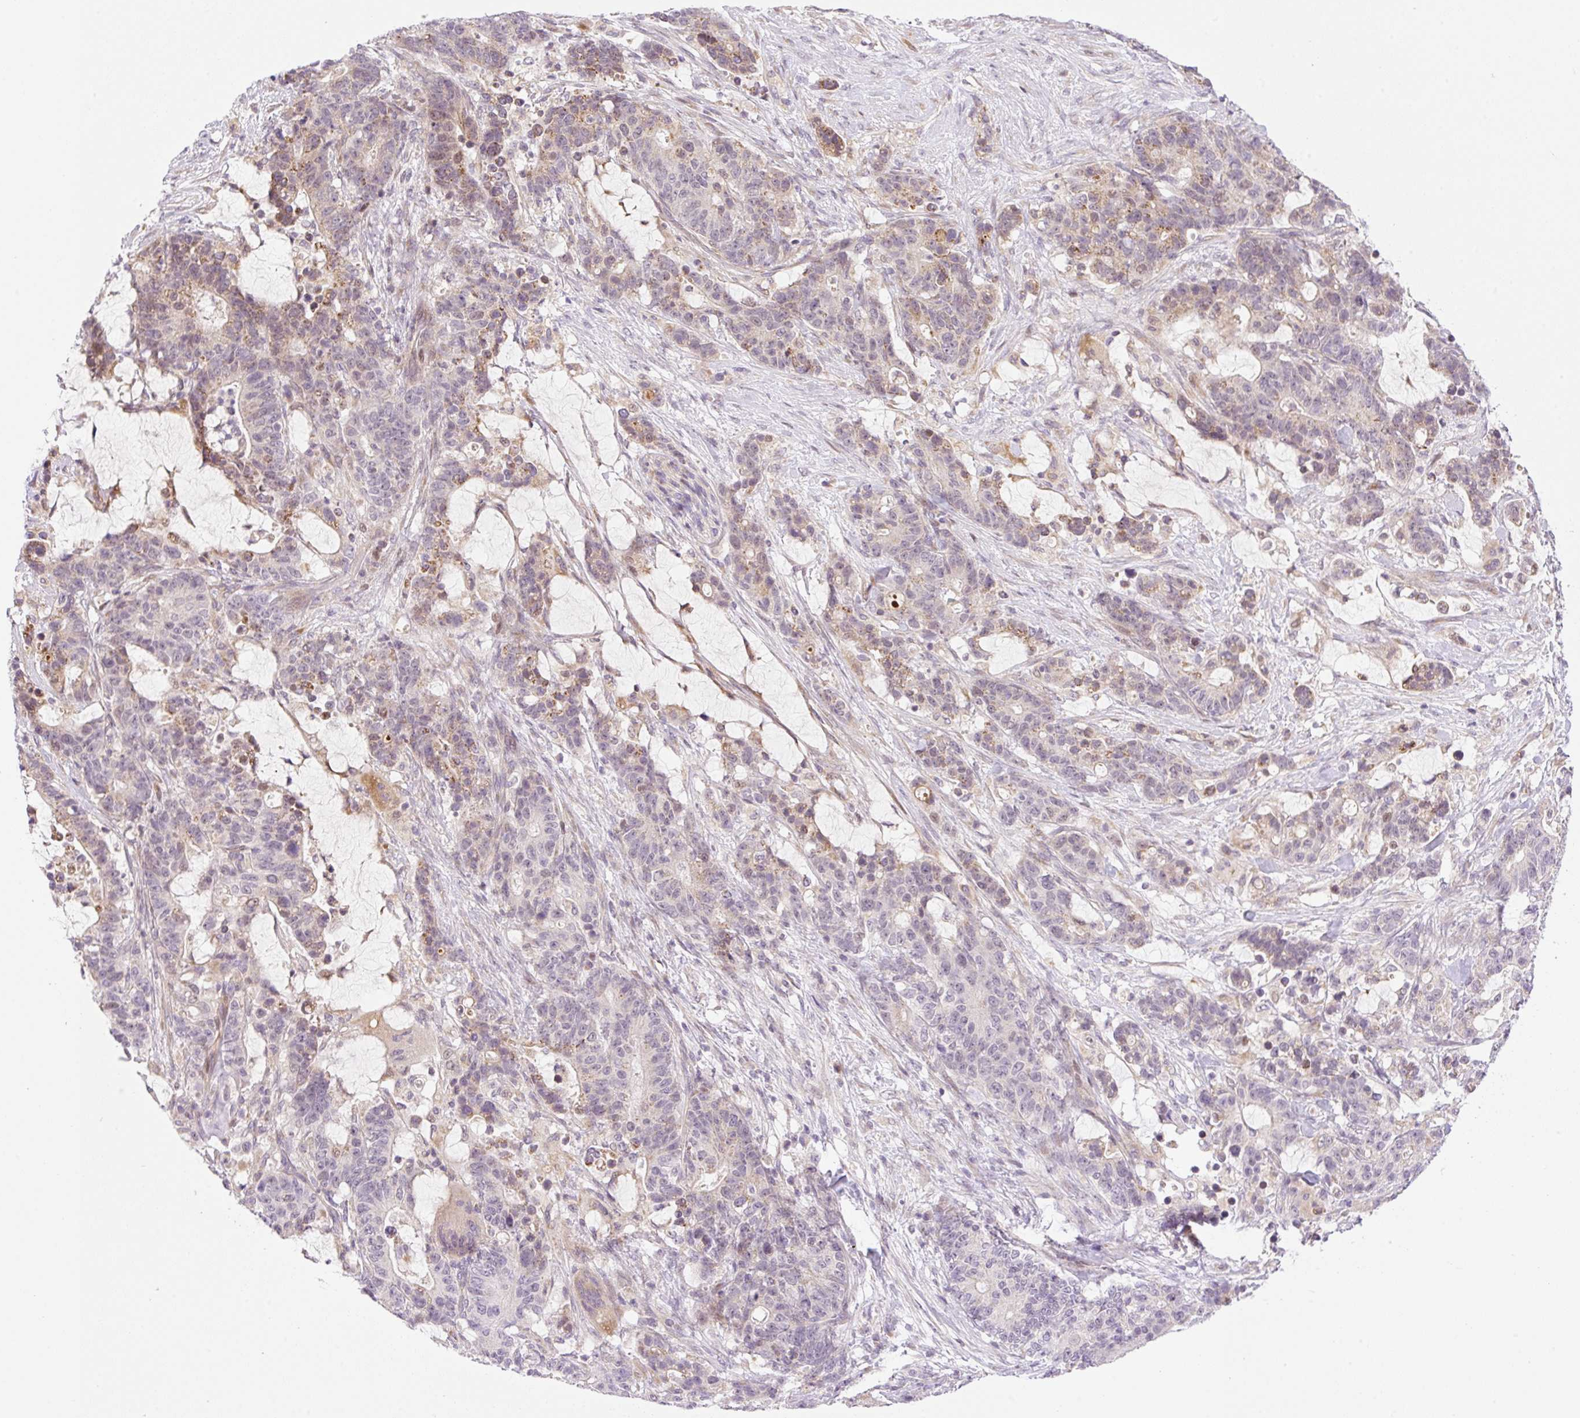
{"staining": {"intensity": "moderate", "quantity": "<25%", "location": "cytoplasmic/membranous"}, "tissue": "stomach cancer", "cell_type": "Tumor cells", "image_type": "cancer", "snomed": [{"axis": "morphology", "description": "Normal tissue, NOS"}, {"axis": "morphology", "description": "Adenocarcinoma, NOS"}, {"axis": "topography", "description": "Stomach"}], "caption": "Immunohistochemical staining of human stomach cancer demonstrates low levels of moderate cytoplasmic/membranous positivity in approximately <25% of tumor cells. (brown staining indicates protein expression, while blue staining denotes nuclei).", "gene": "ZNF394", "patient": {"sex": "female", "age": 64}}